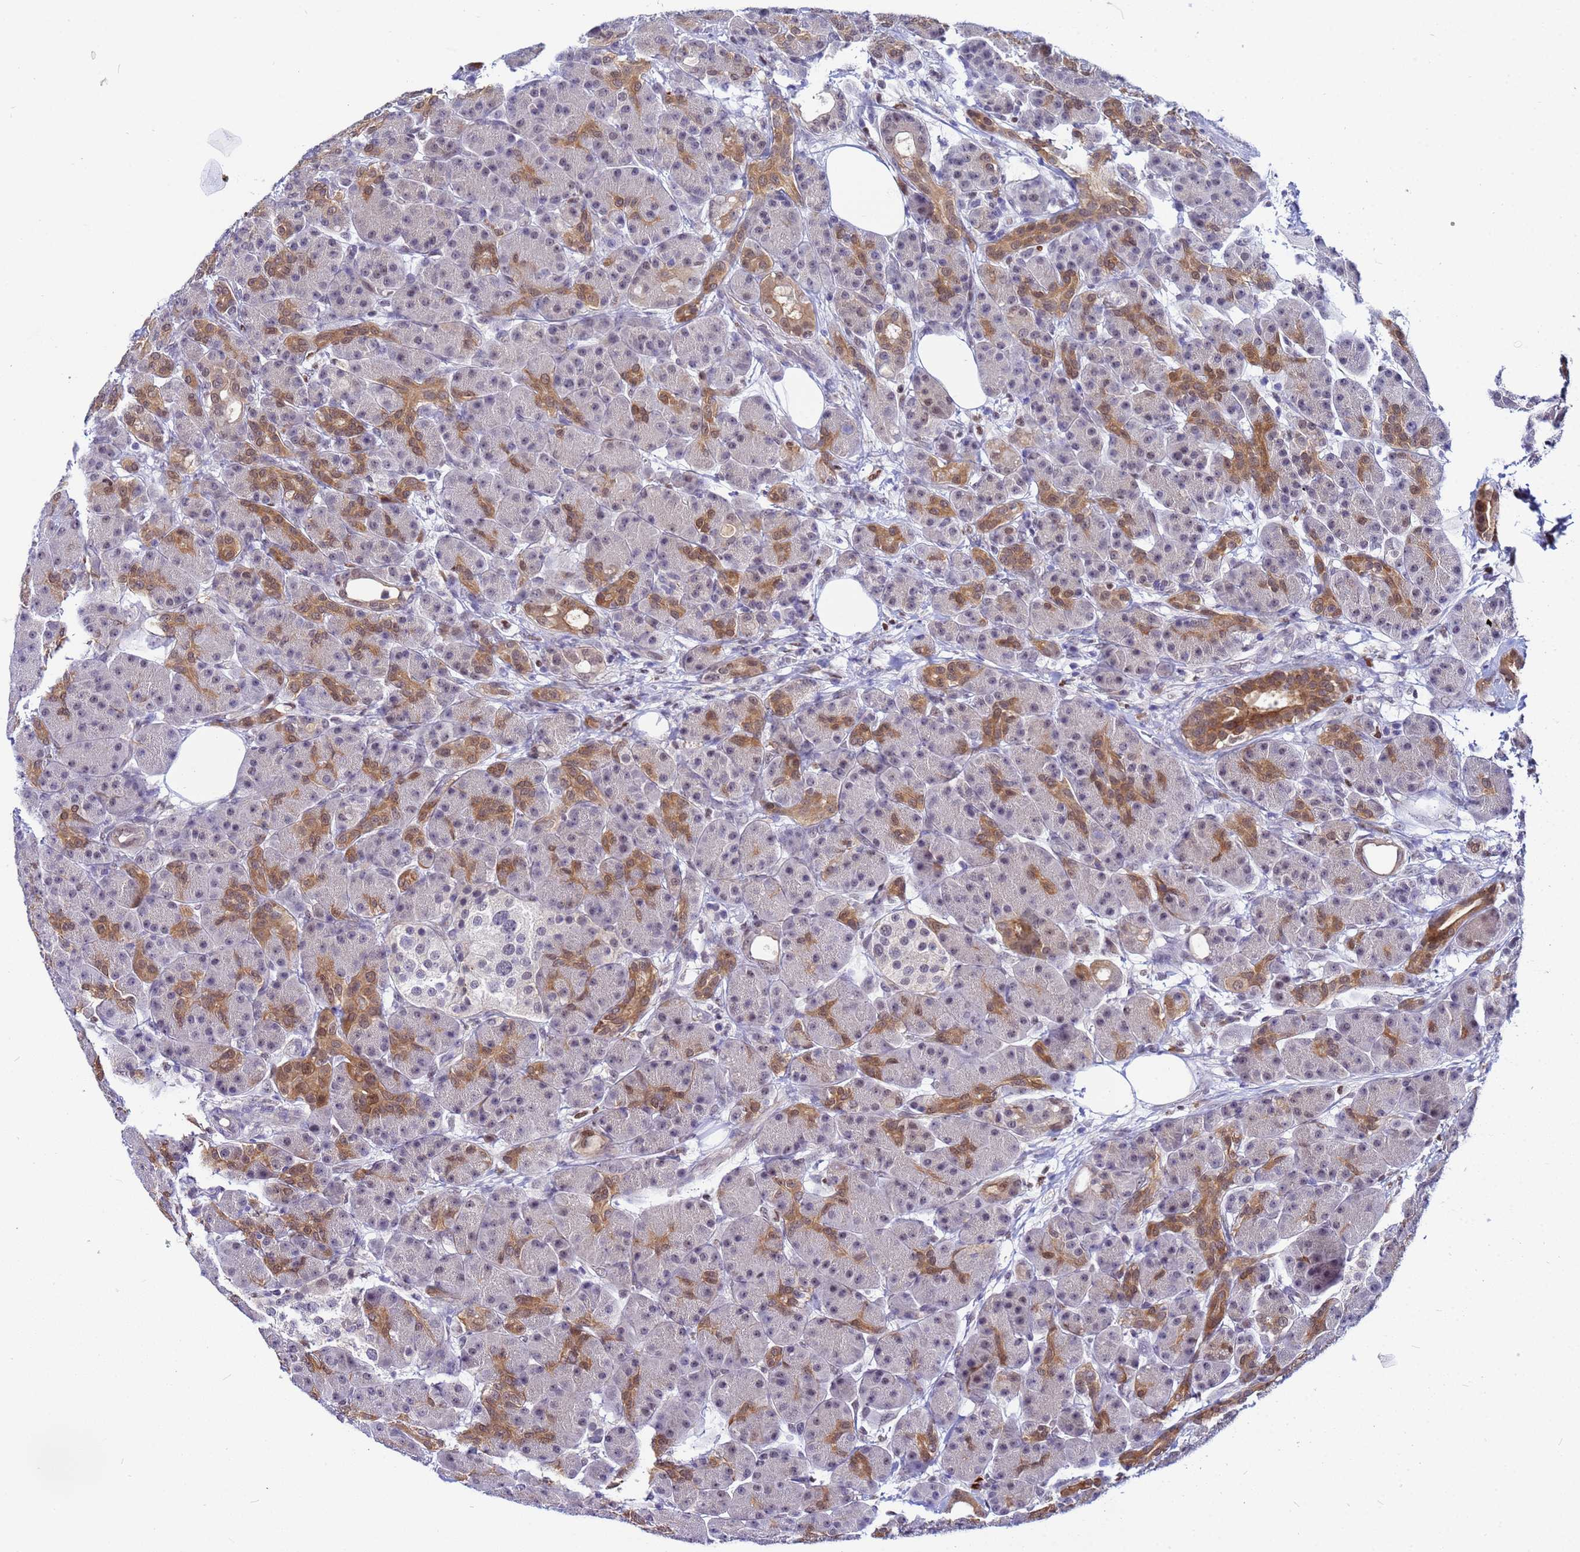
{"staining": {"intensity": "moderate", "quantity": "25%-75%", "location": "cytoplasmic/membranous"}, "tissue": "pancreas", "cell_type": "Exocrine glandular cells", "image_type": "normal", "snomed": [{"axis": "morphology", "description": "Normal tissue, NOS"}, {"axis": "topography", "description": "Pancreas"}], "caption": "Pancreas was stained to show a protein in brown. There is medium levels of moderate cytoplasmic/membranous positivity in approximately 25%-75% of exocrine glandular cells. The protein is stained brown, and the nuclei are stained in blue (DAB (3,3'-diaminobenzidine) IHC with brightfield microscopy, high magnification).", "gene": "SLC25A37", "patient": {"sex": "male", "age": 63}}